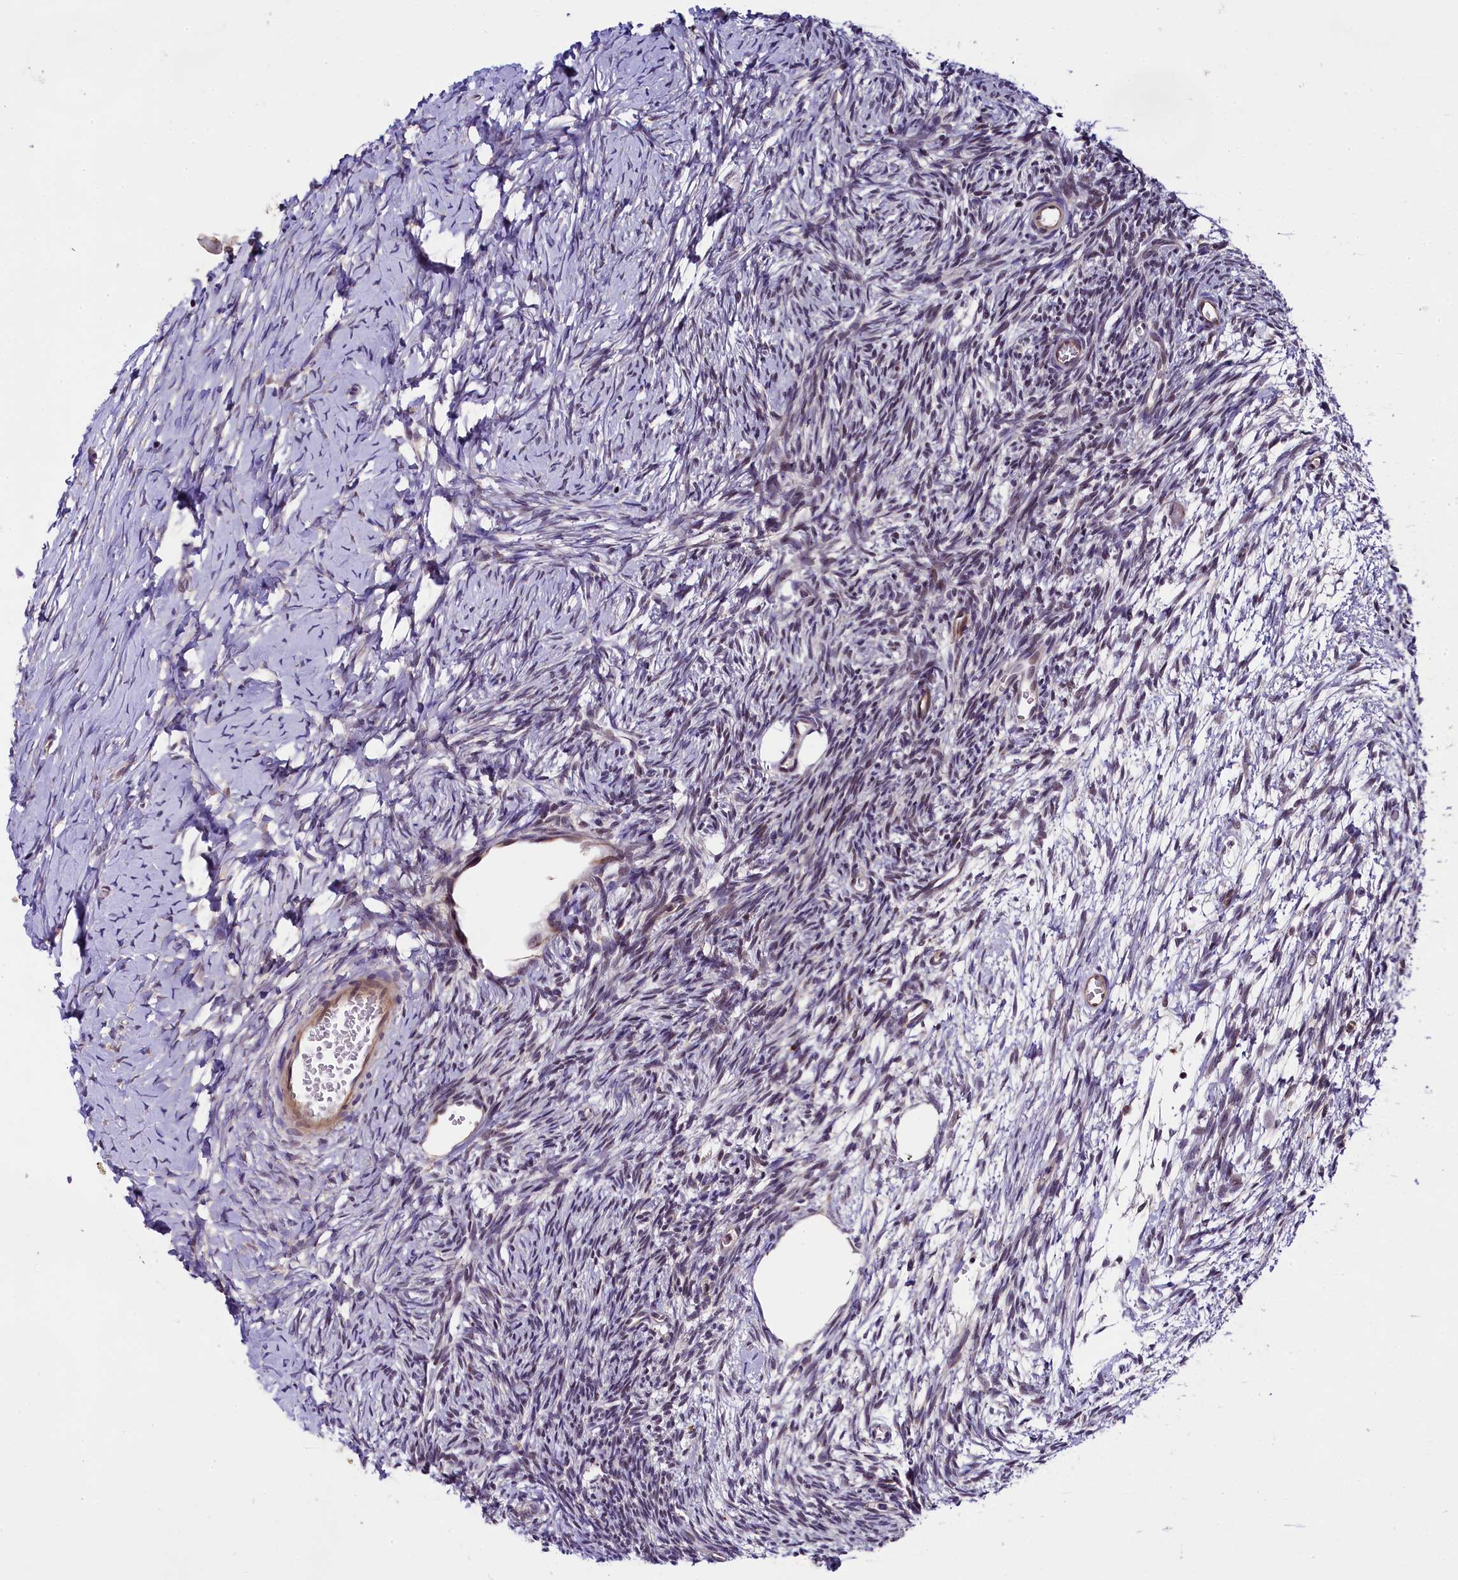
{"staining": {"intensity": "weak", "quantity": "<25%", "location": "nuclear"}, "tissue": "ovary", "cell_type": "Ovarian stroma cells", "image_type": "normal", "snomed": [{"axis": "morphology", "description": "Normal tissue, NOS"}, {"axis": "topography", "description": "Ovary"}], "caption": "Human ovary stained for a protein using immunohistochemistry (IHC) reveals no positivity in ovarian stroma cells.", "gene": "SP4", "patient": {"sex": "female", "age": 39}}